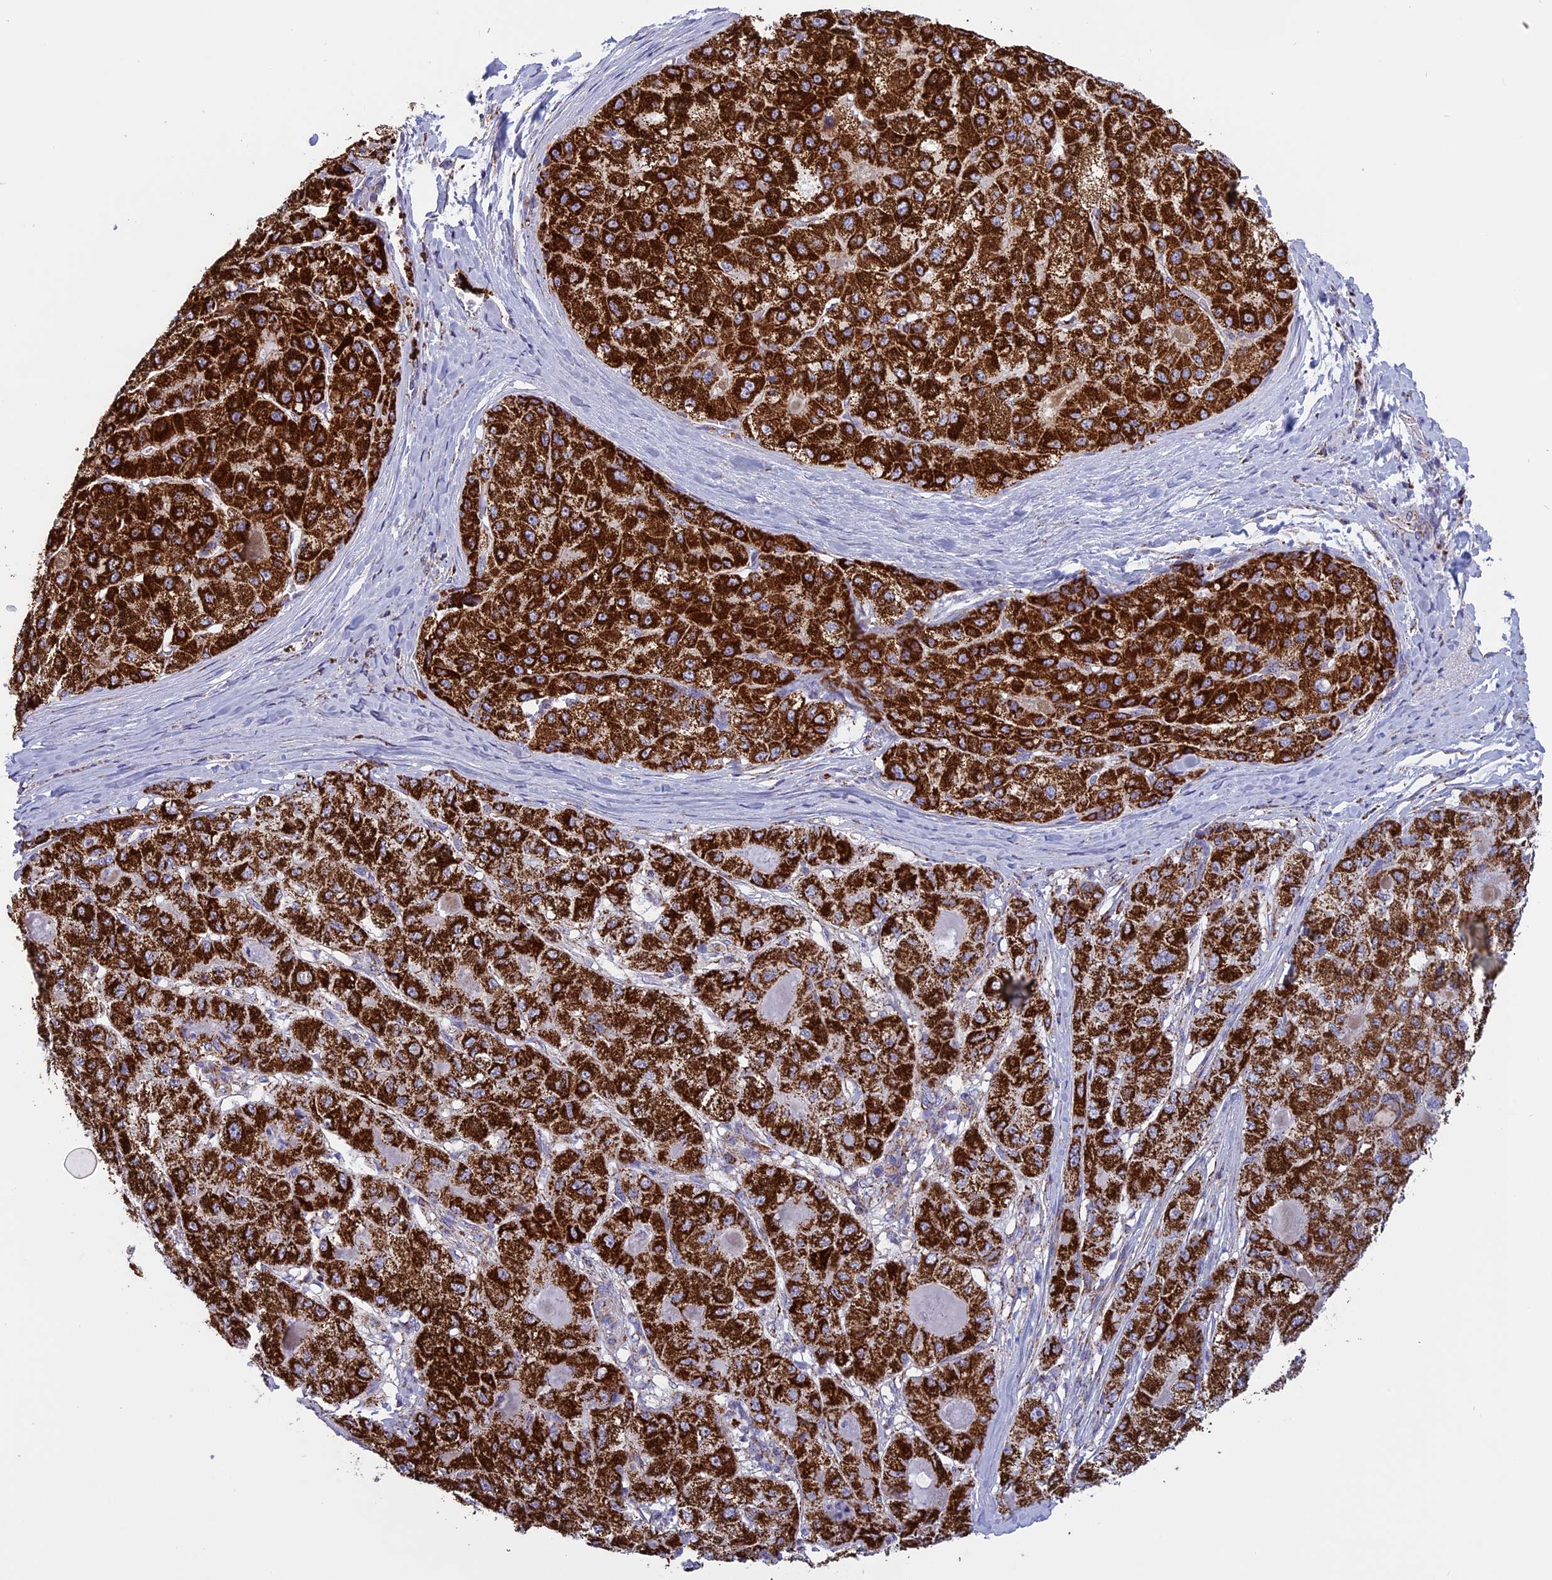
{"staining": {"intensity": "strong", "quantity": ">75%", "location": "cytoplasmic/membranous"}, "tissue": "liver cancer", "cell_type": "Tumor cells", "image_type": "cancer", "snomed": [{"axis": "morphology", "description": "Carcinoma, Hepatocellular, NOS"}, {"axis": "topography", "description": "Liver"}], "caption": "Liver cancer stained with DAB immunohistochemistry demonstrates high levels of strong cytoplasmic/membranous staining in approximately >75% of tumor cells. Nuclei are stained in blue.", "gene": "ISOC2", "patient": {"sex": "male", "age": 80}}